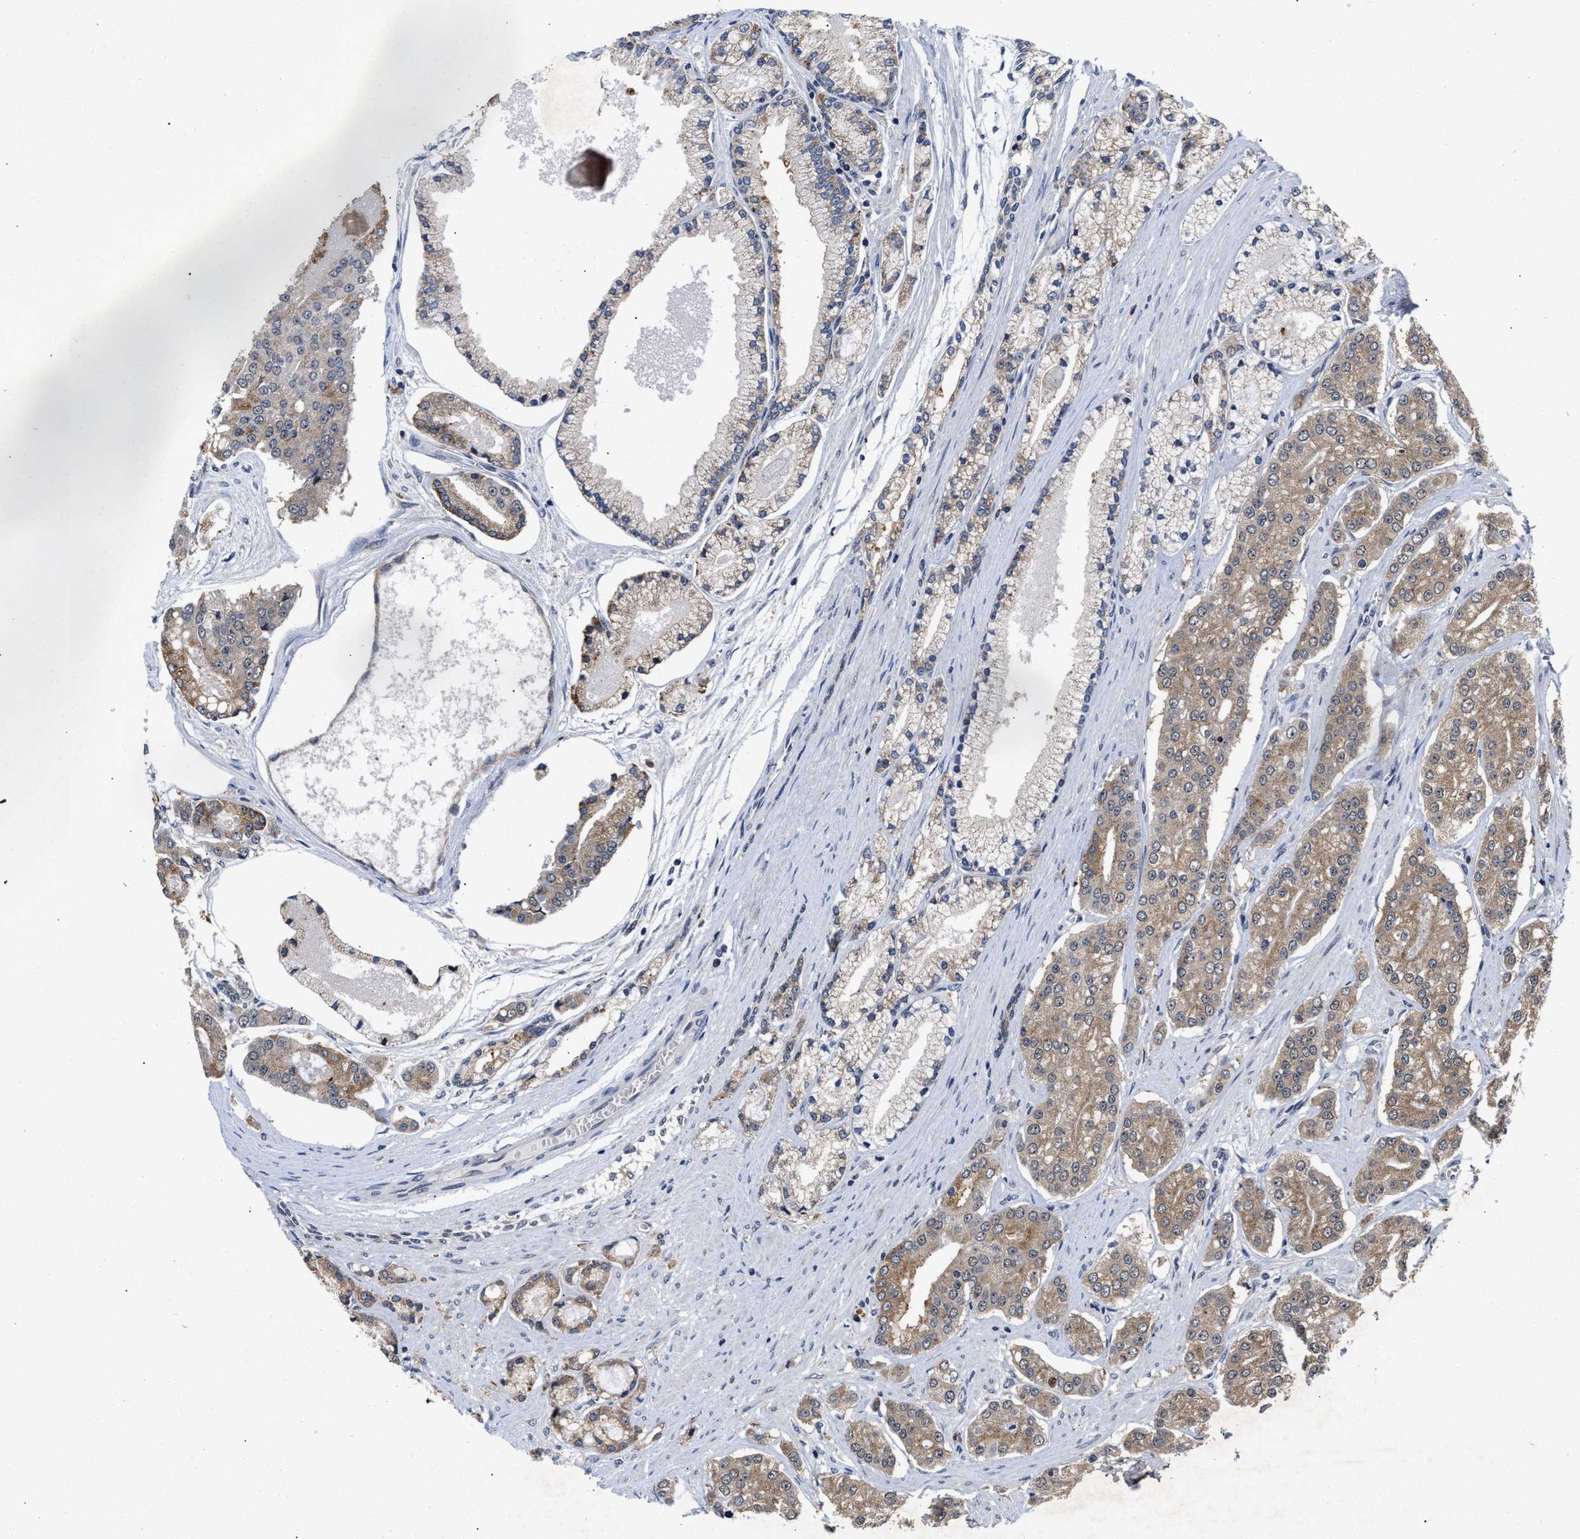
{"staining": {"intensity": "moderate", "quantity": "25%-75%", "location": "cytoplasmic/membranous"}, "tissue": "prostate cancer", "cell_type": "Tumor cells", "image_type": "cancer", "snomed": [{"axis": "morphology", "description": "Adenocarcinoma, High grade"}, {"axis": "topography", "description": "Prostate"}], "caption": "Immunohistochemistry (IHC) histopathology image of neoplastic tissue: prostate cancer stained using immunohistochemistry displays medium levels of moderate protein expression localized specifically in the cytoplasmic/membranous of tumor cells, appearing as a cytoplasmic/membranous brown color.", "gene": "CLIP2", "patient": {"sex": "male", "age": 71}}